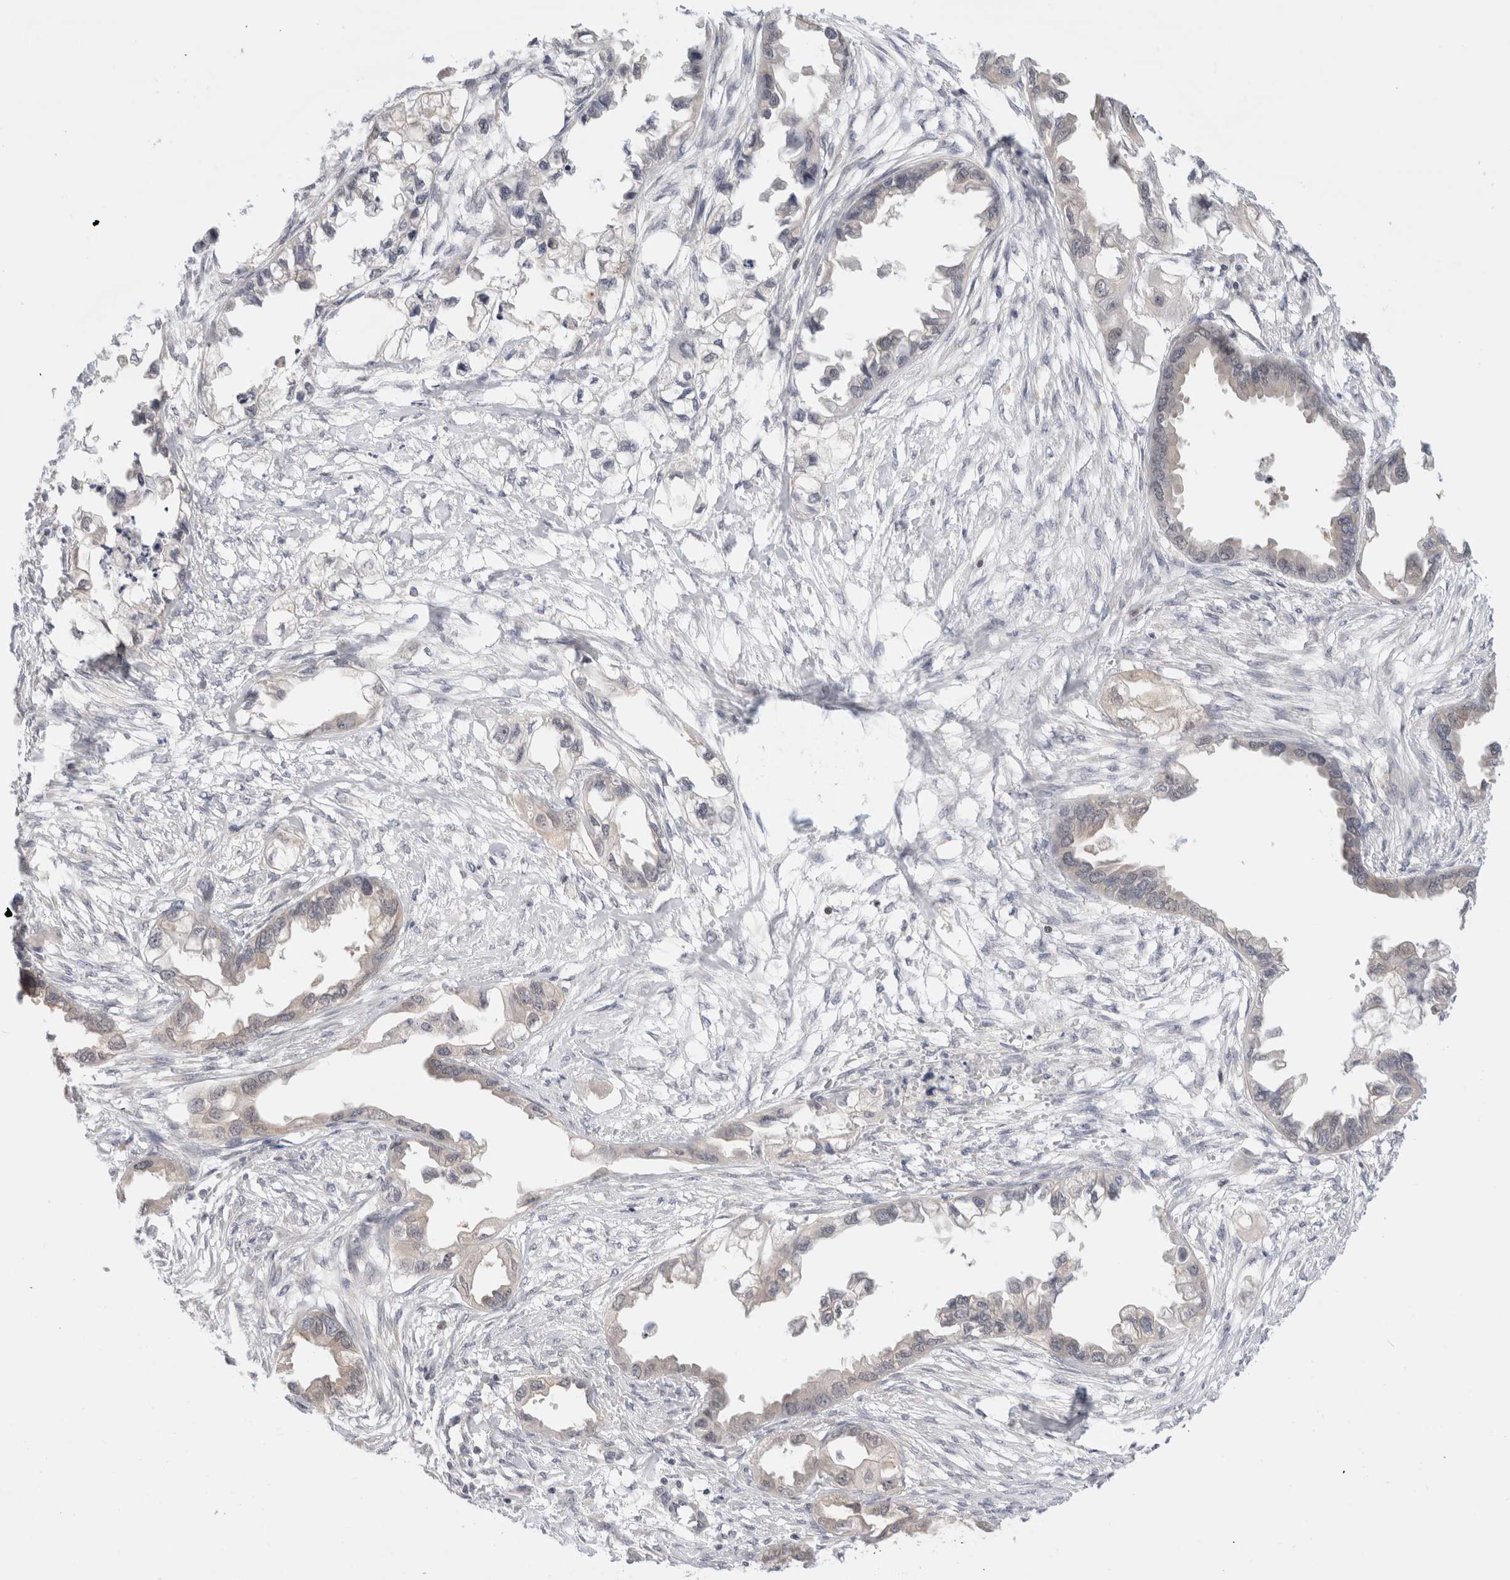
{"staining": {"intensity": "negative", "quantity": "none", "location": "none"}, "tissue": "endometrial cancer", "cell_type": "Tumor cells", "image_type": "cancer", "snomed": [{"axis": "morphology", "description": "Adenocarcinoma, NOS"}, {"axis": "morphology", "description": "Adenocarcinoma, metastatic, NOS"}, {"axis": "topography", "description": "Adipose tissue"}, {"axis": "topography", "description": "Endometrium"}], "caption": "This histopathology image is of metastatic adenocarcinoma (endometrial) stained with immunohistochemistry to label a protein in brown with the nuclei are counter-stained blue. There is no positivity in tumor cells.", "gene": "C17orf97", "patient": {"sex": "female", "age": 67}}